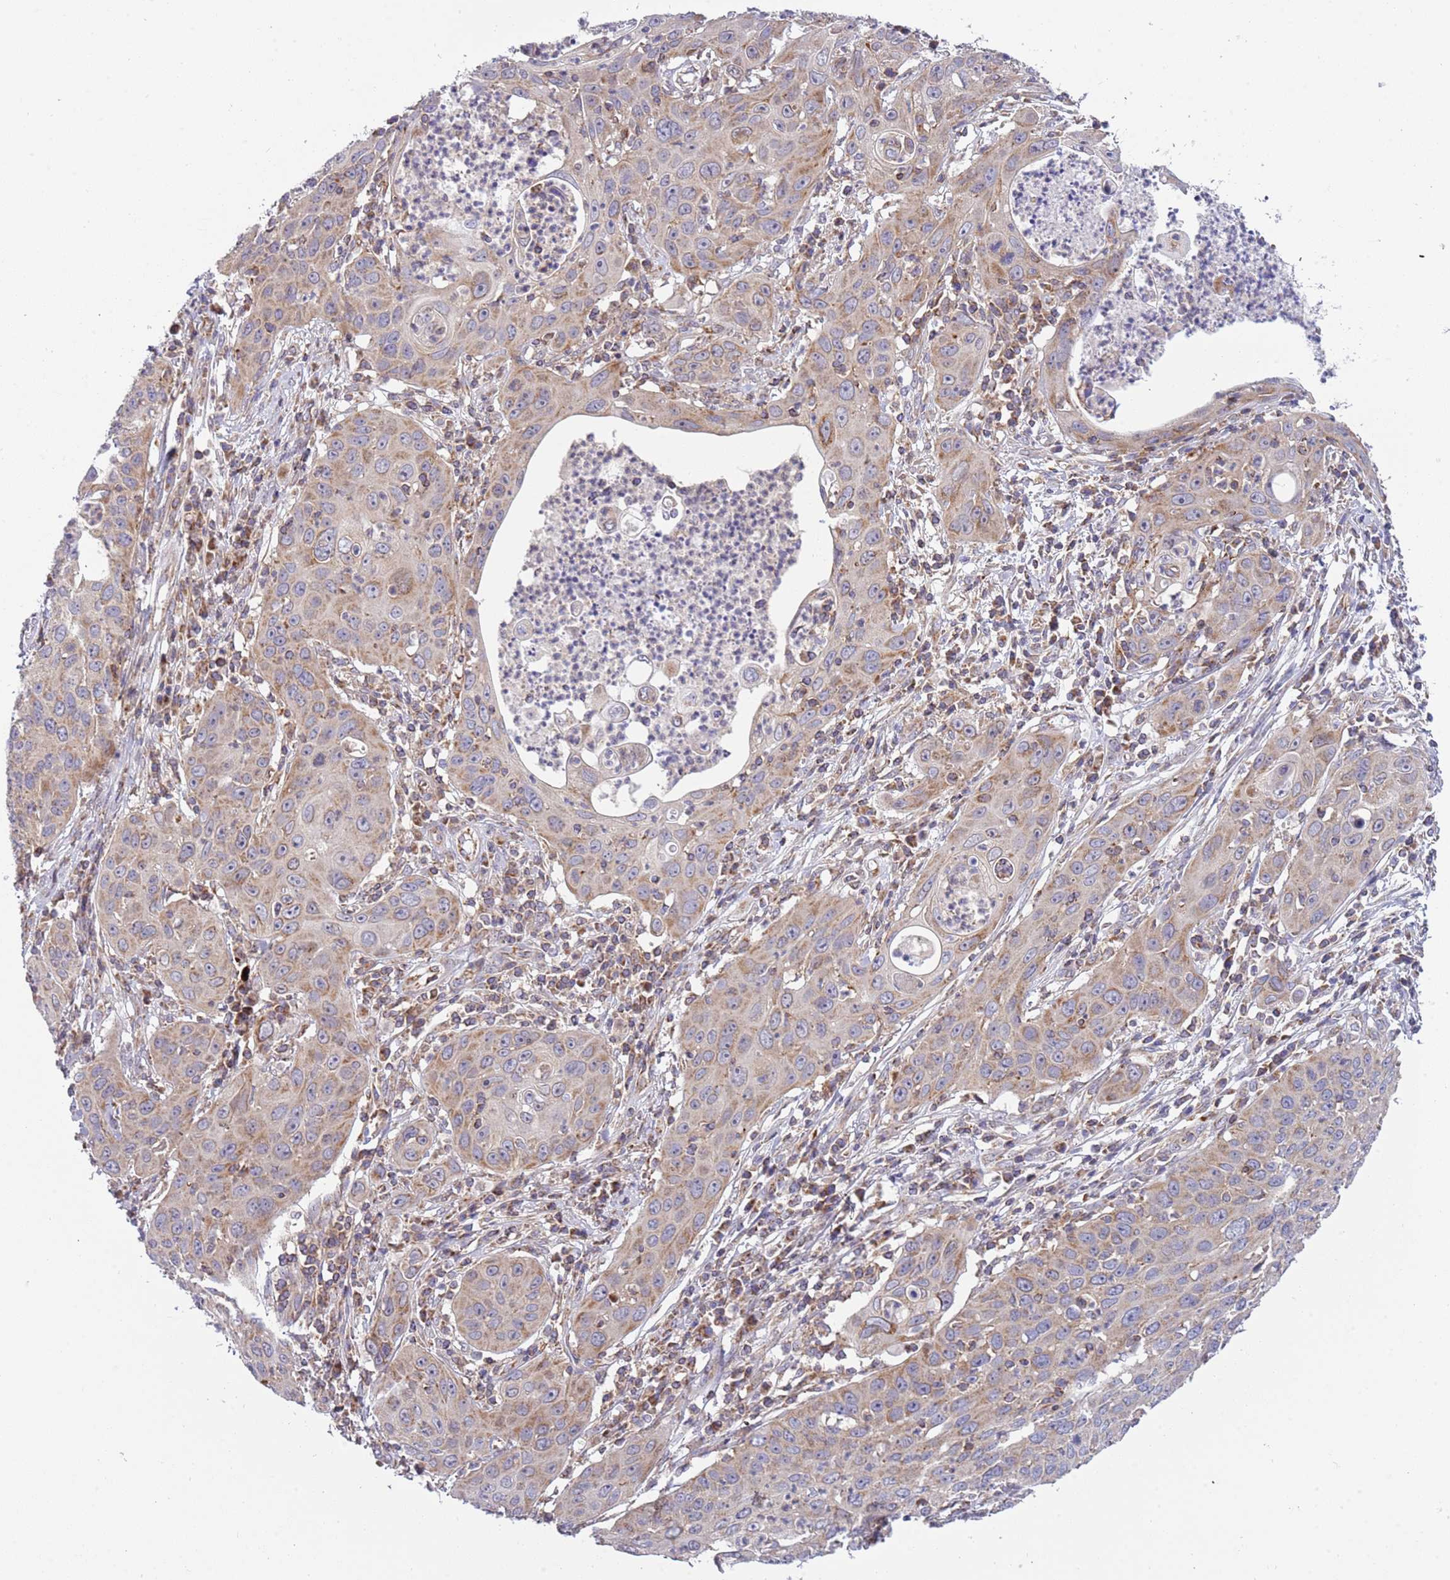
{"staining": {"intensity": "moderate", "quantity": "25%-75%", "location": "cytoplasmic/membranous"}, "tissue": "cervical cancer", "cell_type": "Tumor cells", "image_type": "cancer", "snomed": [{"axis": "morphology", "description": "Squamous cell carcinoma, NOS"}, {"axis": "topography", "description": "Cervix"}], "caption": "Cervical cancer tissue exhibits moderate cytoplasmic/membranous positivity in approximately 25%-75% of tumor cells", "gene": "IRS4", "patient": {"sex": "female", "age": 36}}